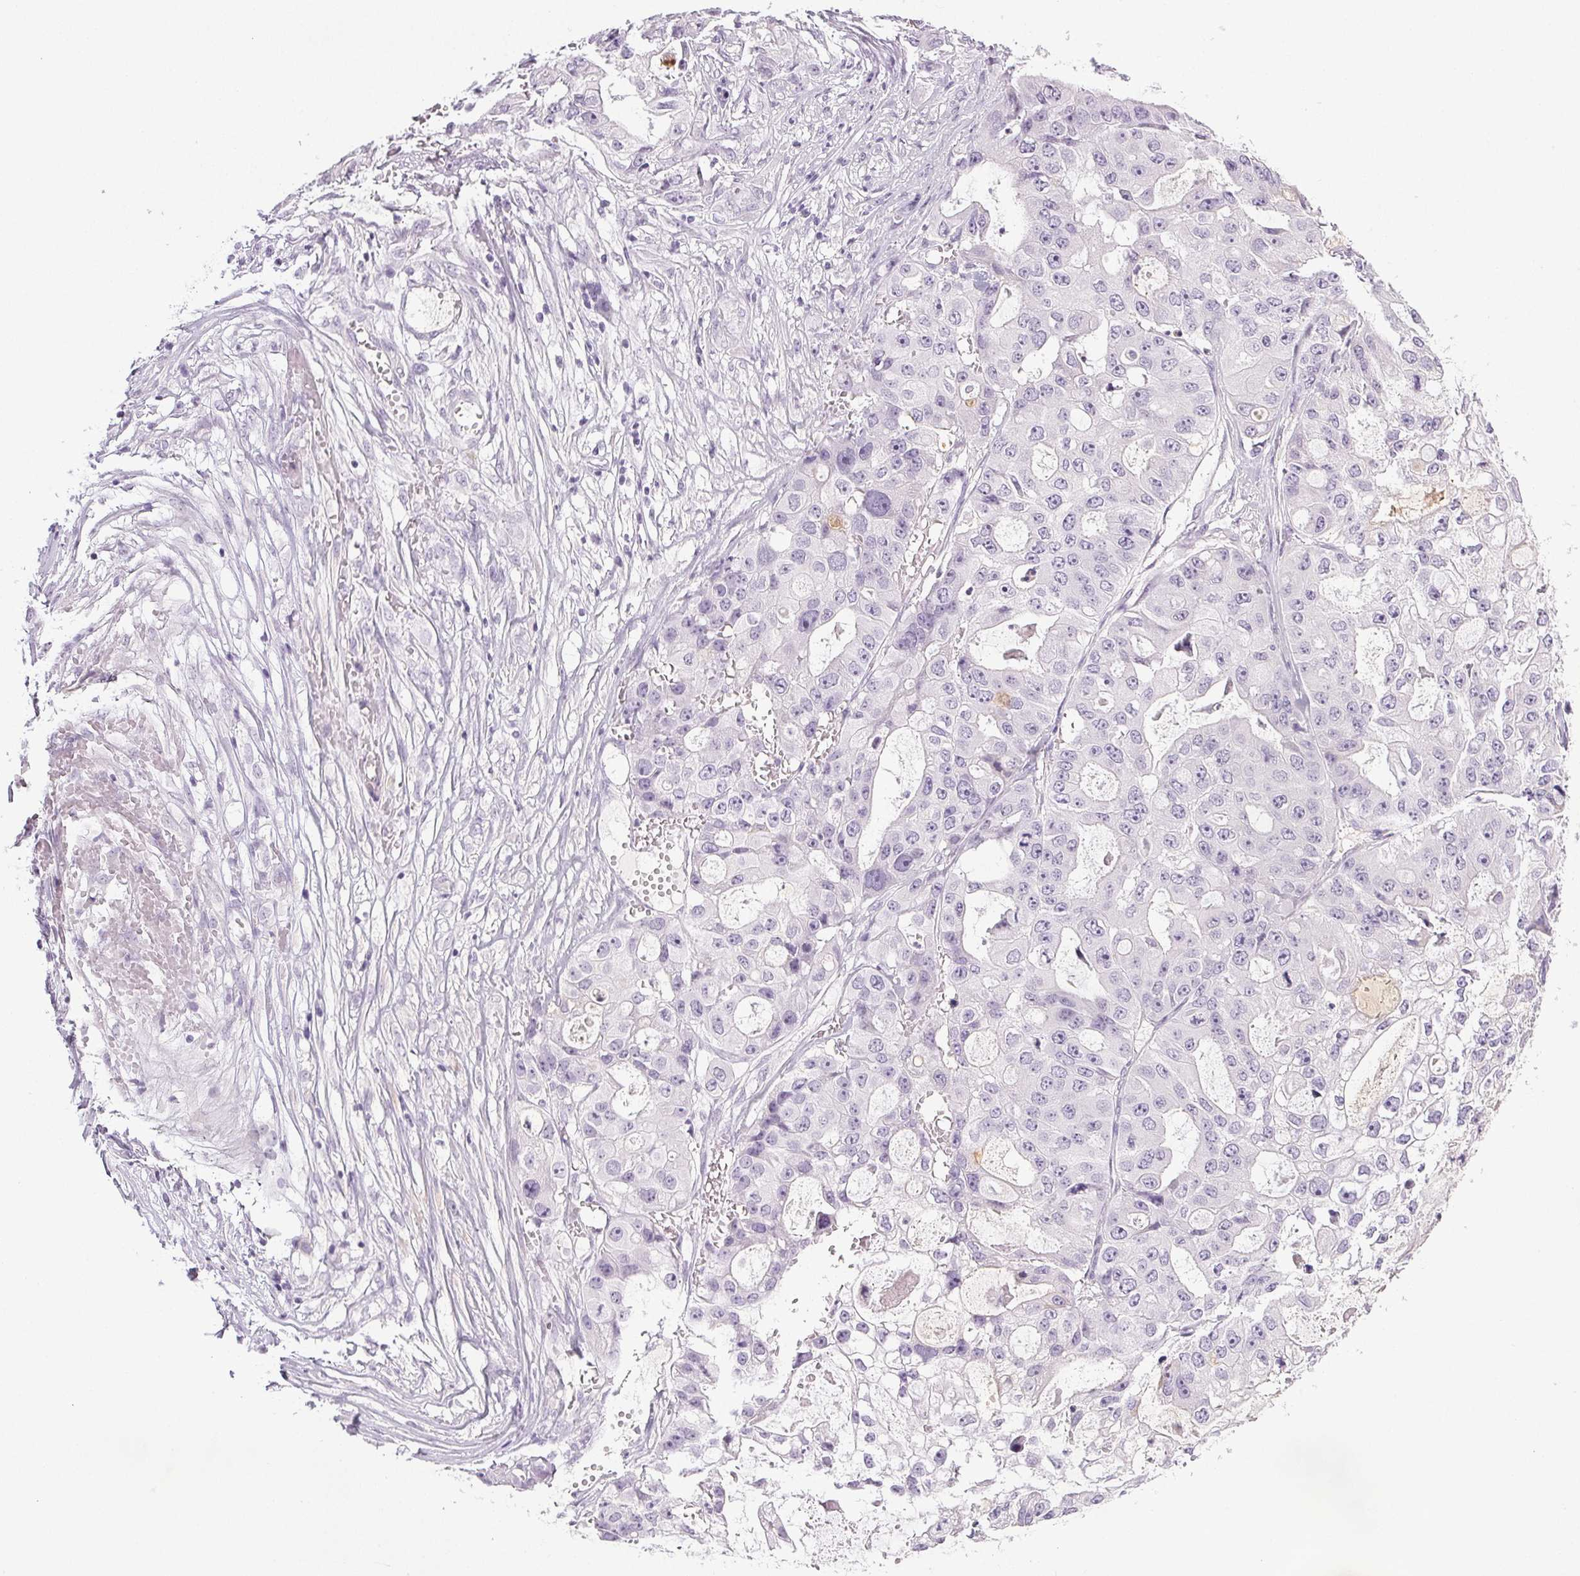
{"staining": {"intensity": "negative", "quantity": "none", "location": "none"}, "tissue": "ovarian cancer", "cell_type": "Tumor cells", "image_type": "cancer", "snomed": [{"axis": "morphology", "description": "Cystadenocarcinoma, serous, NOS"}, {"axis": "topography", "description": "Ovary"}], "caption": "Ovarian serous cystadenocarcinoma was stained to show a protein in brown. There is no significant staining in tumor cells.", "gene": "COL7A1", "patient": {"sex": "female", "age": 56}}